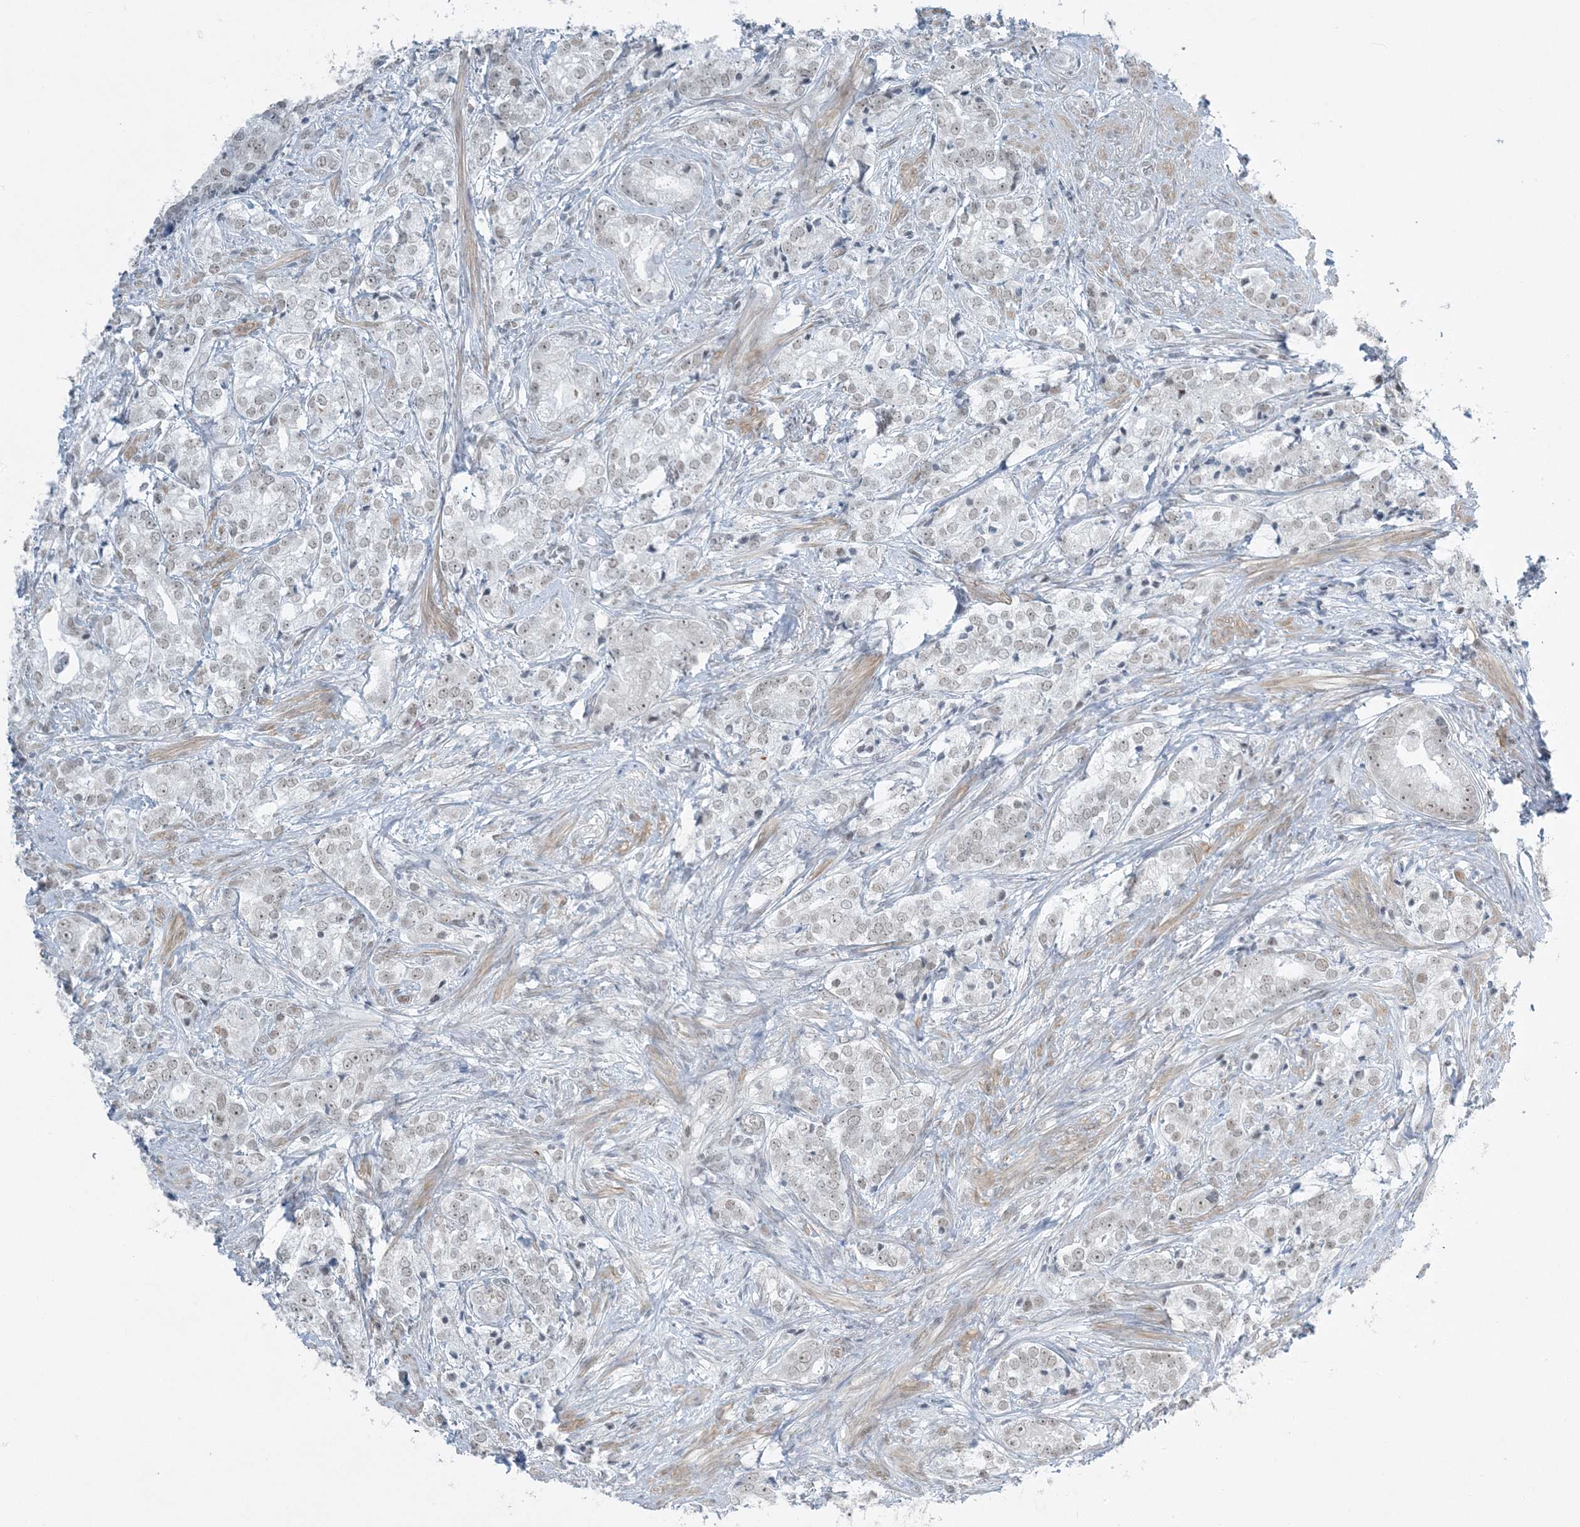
{"staining": {"intensity": "weak", "quantity": "25%-75%", "location": "nuclear"}, "tissue": "prostate cancer", "cell_type": "Tumor cells", "image_type": "cancer", "snomed": [{"axis": "morphology", "description": "Adenocarcinoma, High grade"}, {"axis": "topography", "description": "Prostate"}], "caption": "Immunohistochemistry (IHC) (DAB) staining of human prostate cancer (high-grade adenocarcinoma) shows weak nuclear protein staining in about 25%-75% of tumor cells. The staining was performed using DAB to visualize the protein expression in brown, while the nuclei were stained in blue with hematoxylin (Magnification: 20x).", "gene": "ZNF787", "patient": {"sex": "male", "age": 69}}